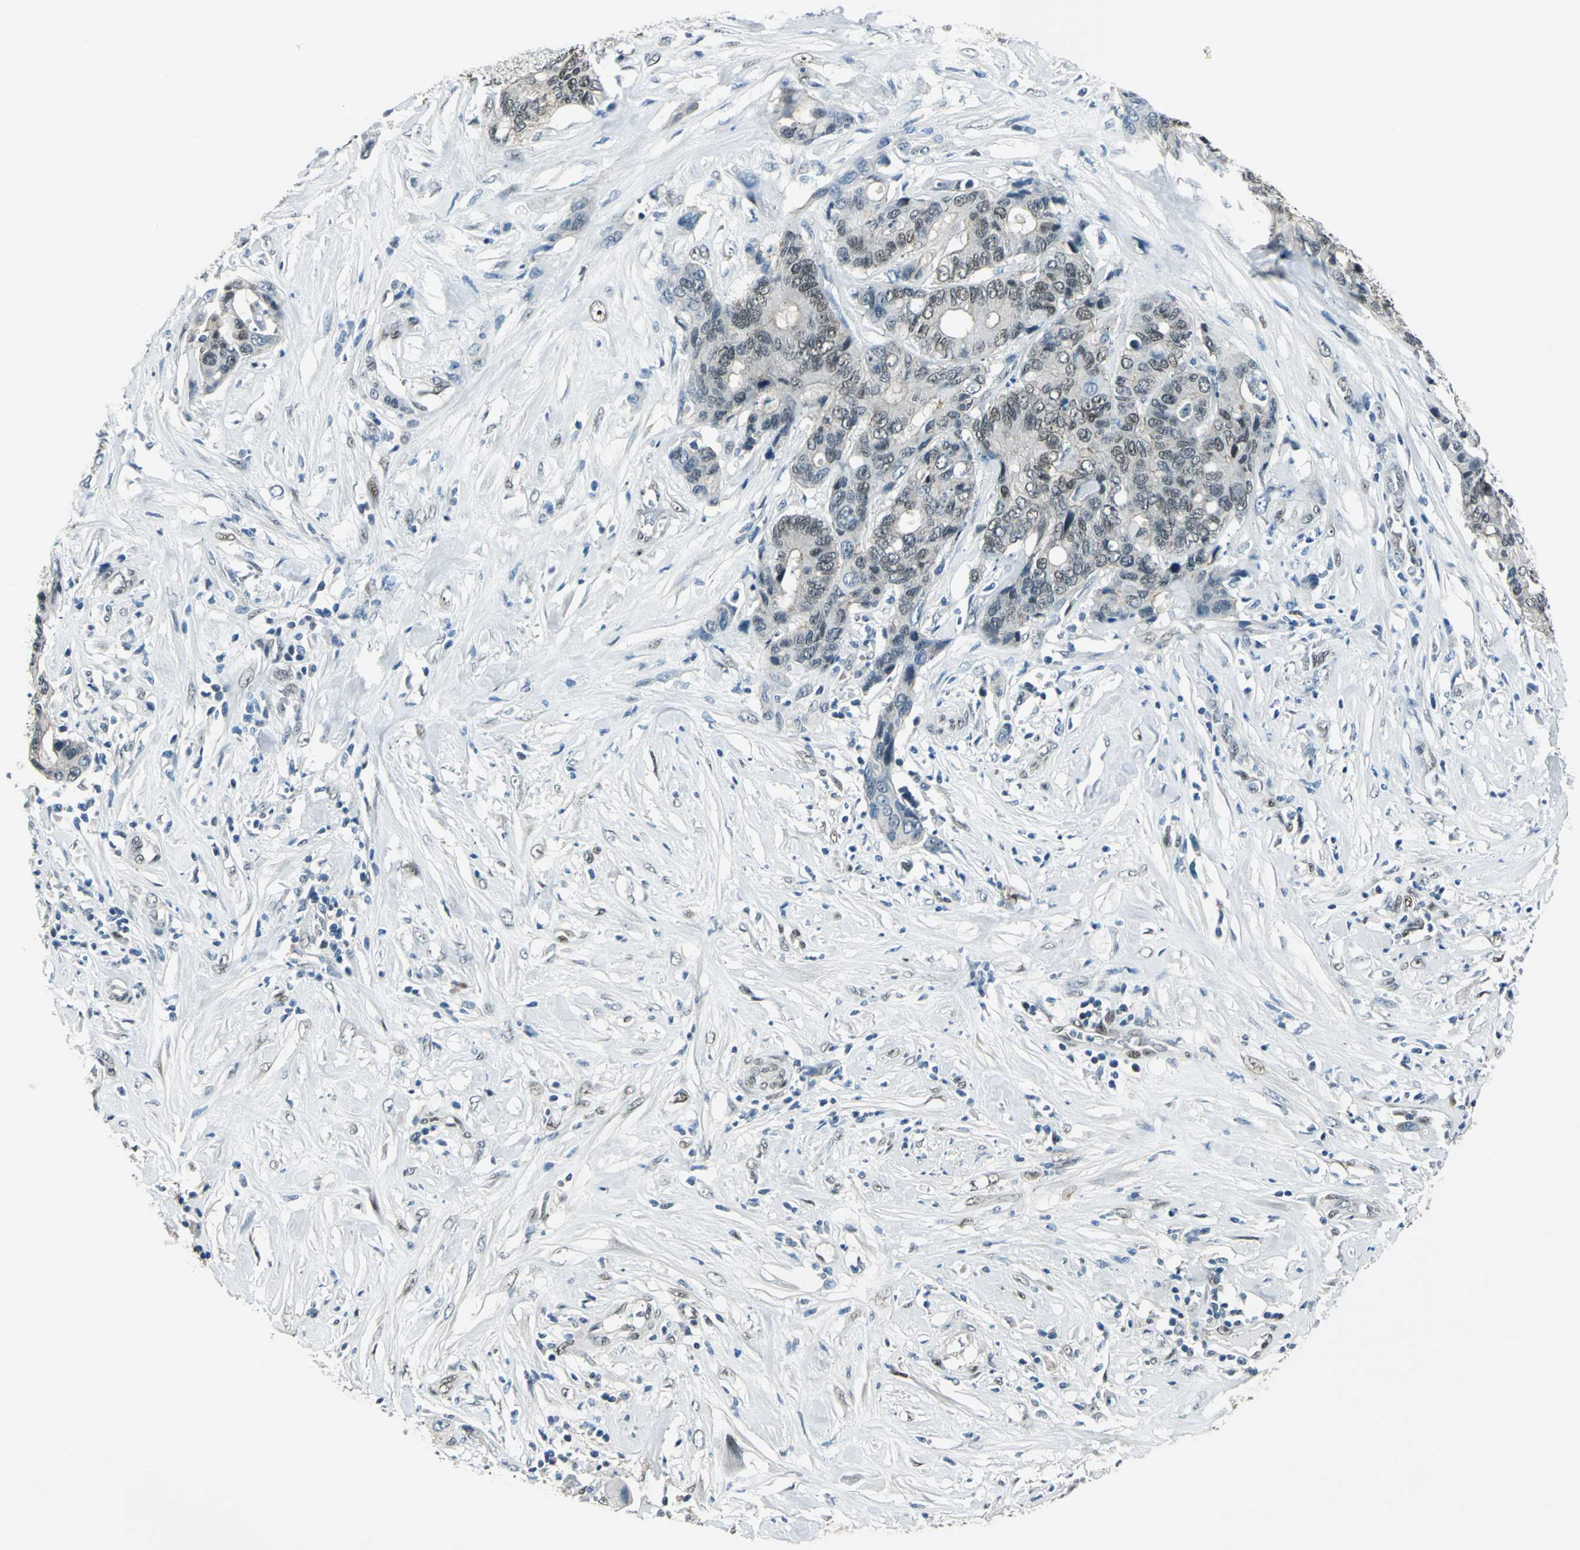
{"staining": {"intensity": "weak", "quantity": "25%-75%", "location": "cytoplasmic/membranous,nuclear"}, "tissue": "colorectal cancer", "cell_type": "Tumor cells", "image_type": "cancer", "snomed": [{"axis": "morphology", "description": "Adenocarcinoma, NOS"}, {"axis": "topography", "description": "Rectum"}], "caption": "Adenocarcinoma (colorectal) tissue displays weak cytoplasmic/membranous and nuclear expression in approximately 25%-75% of tumor cells, visualized by immunohistochemistry.", "gene": "NFIA", "patient": {"sex": "male", "age": 55}}